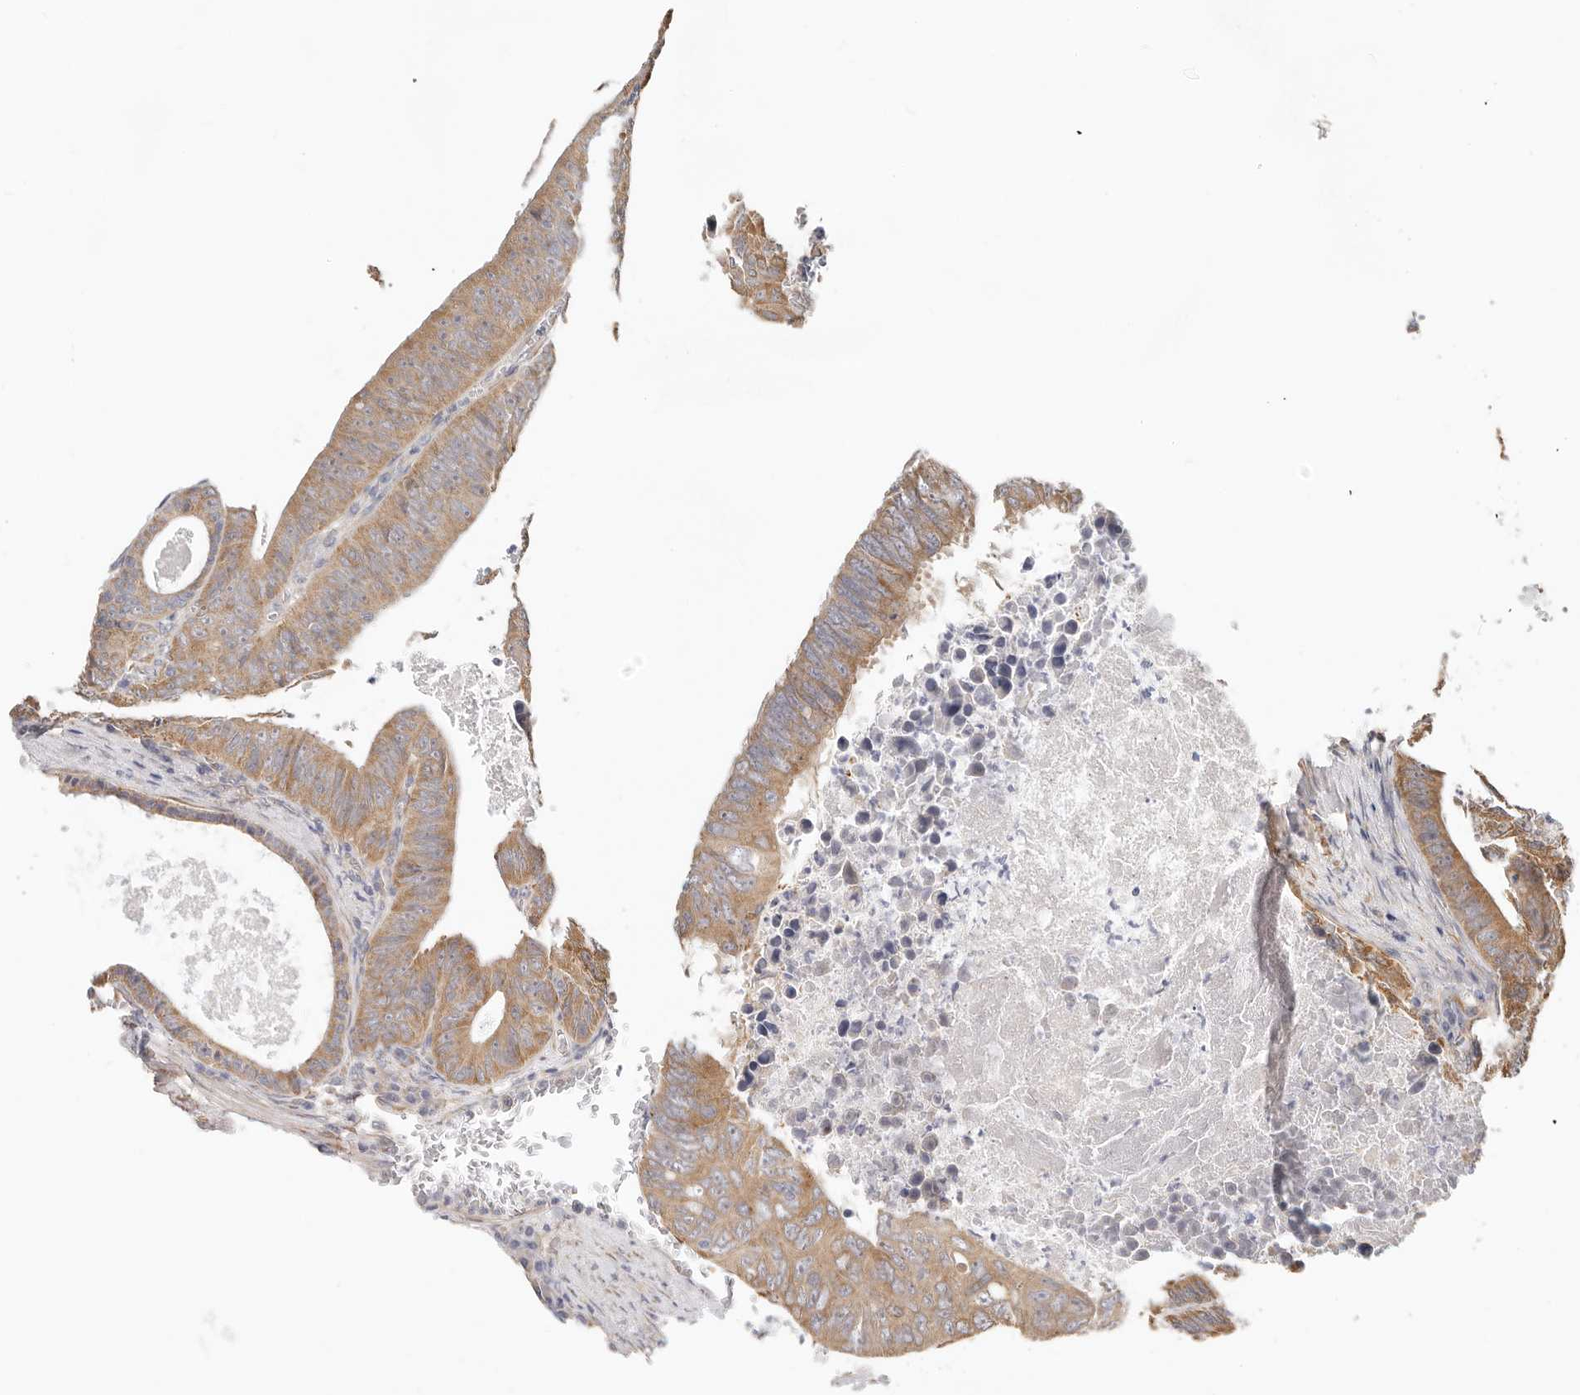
{"staining": {"intensity": "moderate", "quantity": ">75%", "location": "cytoplasmic/membranous"}, "tissue": "colorectal cancer", "cell_type": "Tumor cells", "image_type": "cancer", "snomed": [{"axis": "morphology", "description": "Adenocarcinoma, NOS"}, {"axis": "topography", "description": "Colon"}], "caption": "Human colorectal cancer stained with a brown dye demonstrates moderate cytoplasmic/membranous positive positivity in approximately >75% of tumor cells.", "gene": "AFDN", "patient": {"sex": "male", "age": 87}}